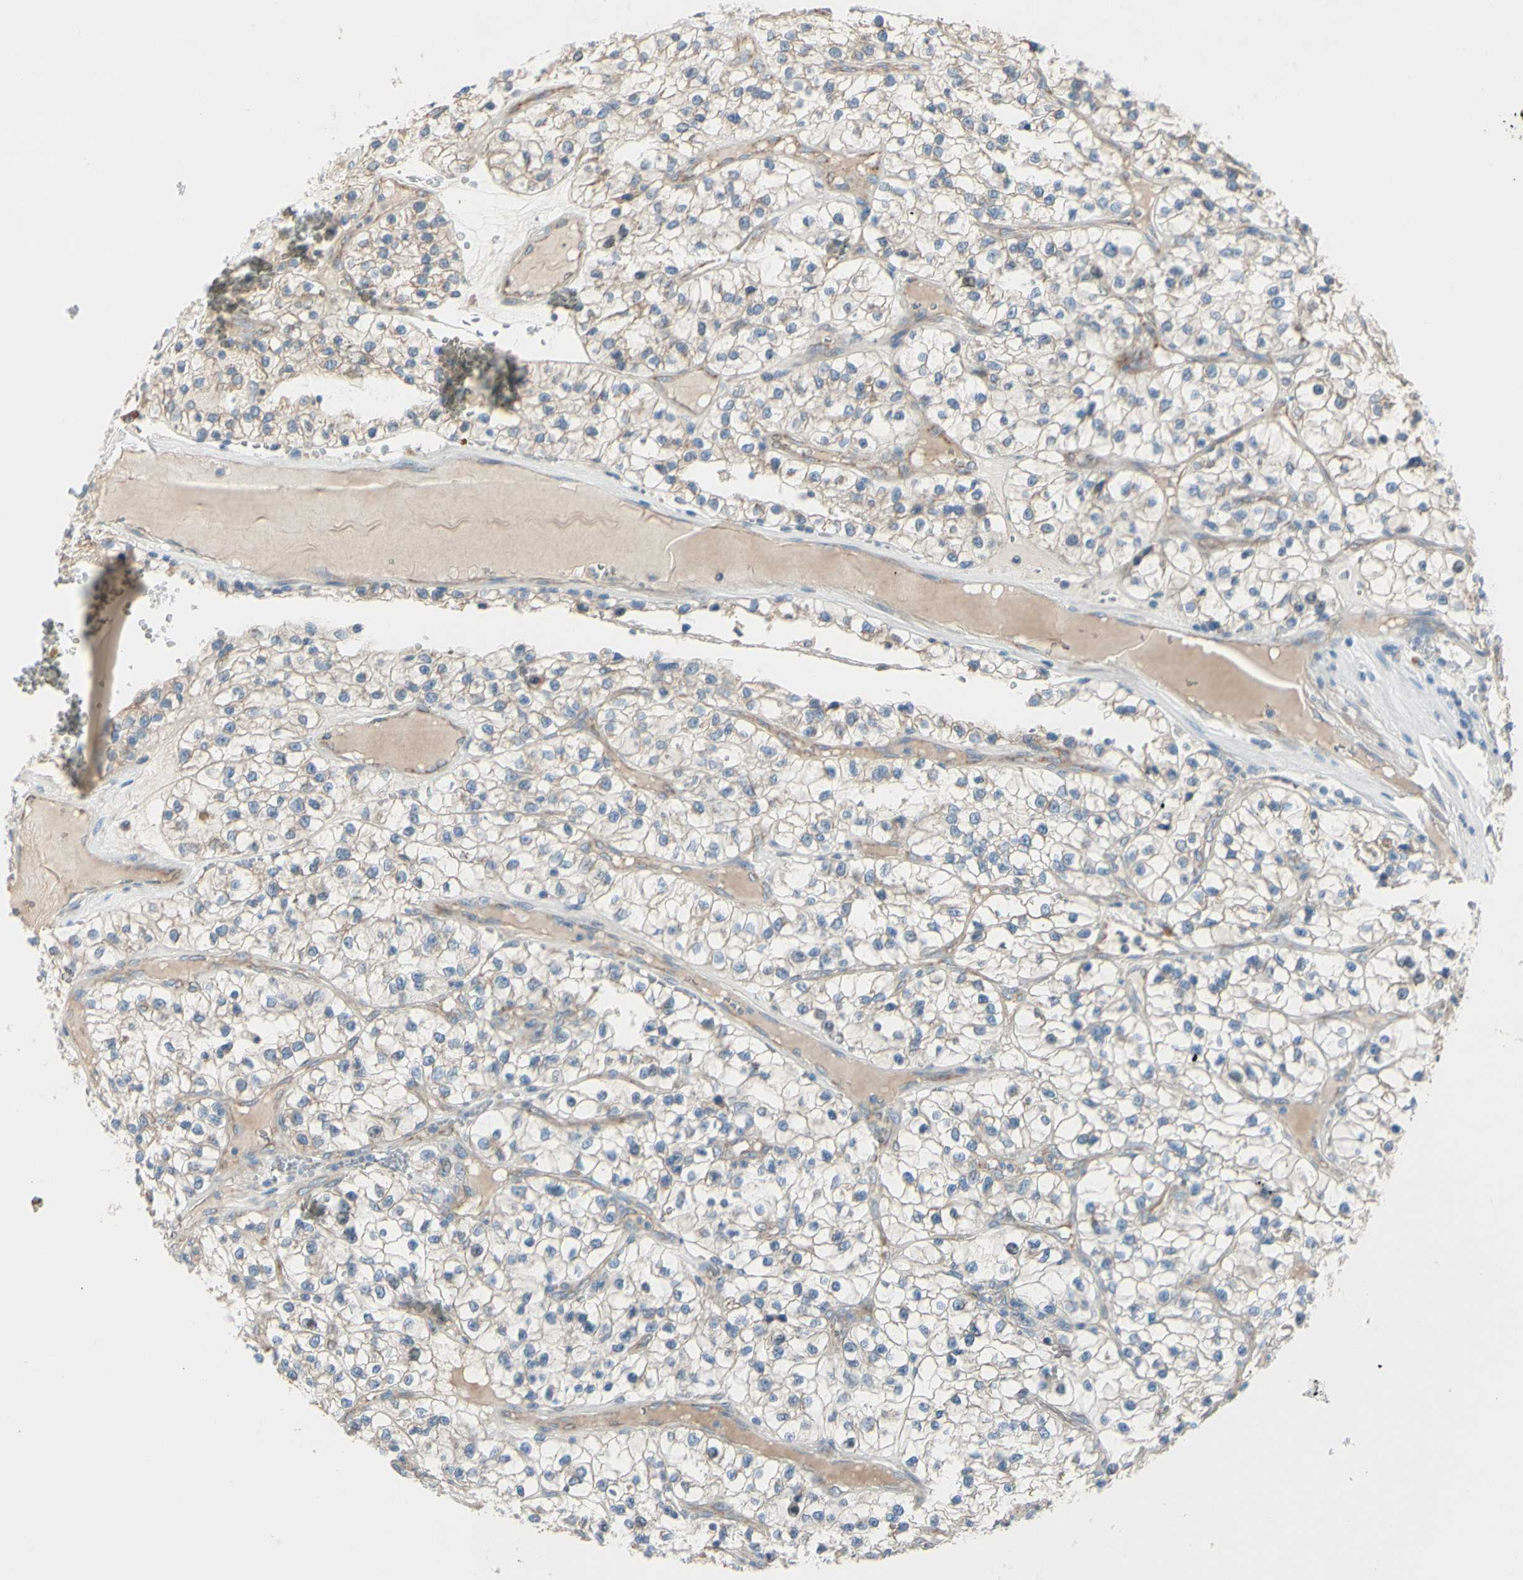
{"staining": {"intensity": "weak", "quantity": ">75%", "location": "cytoplasmic/membranous"}, "tissue": "renal cancer", "cell_type": "Tumor cells", "image_type": "cancer", "snomed": [{"axis": "morphology", "description": "Adenocarcinoma, NOS"}, {"axis": "topography", "description": "Kidney"}], "caption": "Brown immunohistochemical staining in renal adenocarcinoma demonstrates weak cytoplasmic/membranous staining in about >75% of tumor cells.", "gene": "EPHA3", "patient": {"sex": "female", "age": 57}}